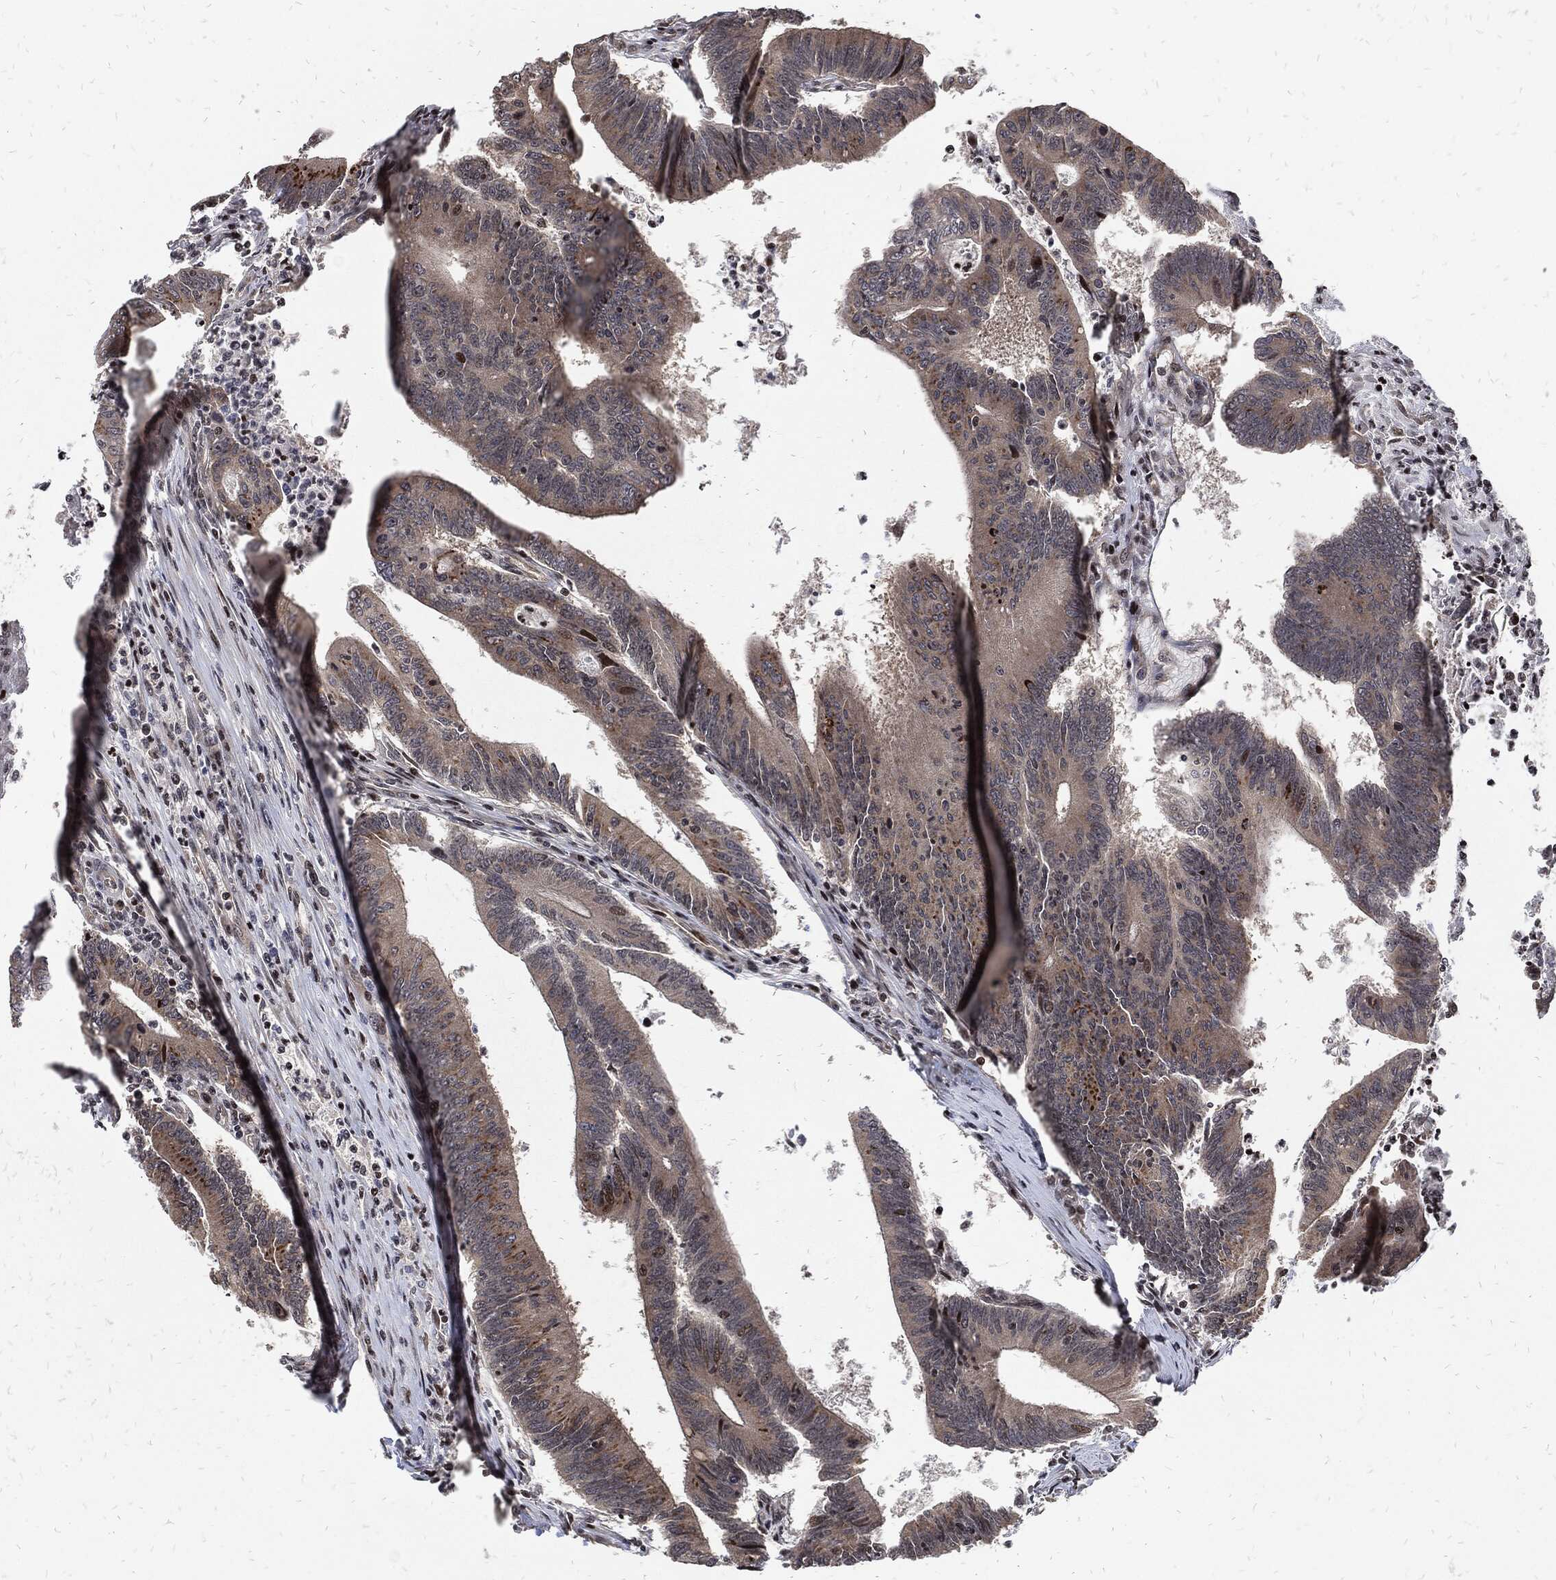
{"staining": {"intensity": "strong", "quantity": "25%-75%", "location": "cytoplasmic/membranous"}, "tissue": "colorectal cancer", "cell_type": "Tumor cells", "image_type": "cancer", "snomed": [{"axis": "morphology", "description": "Adenocarcinoma, NOS"}, {"axis": "topography", "description": "Colon"}], "caption": "Colorectal cancer stained for a protein demonstrates strong cytoplasmic/membranous positivity in tumor cells.", "gene": "ZNF775", "patient": {"sex": "female", "age": 70}}